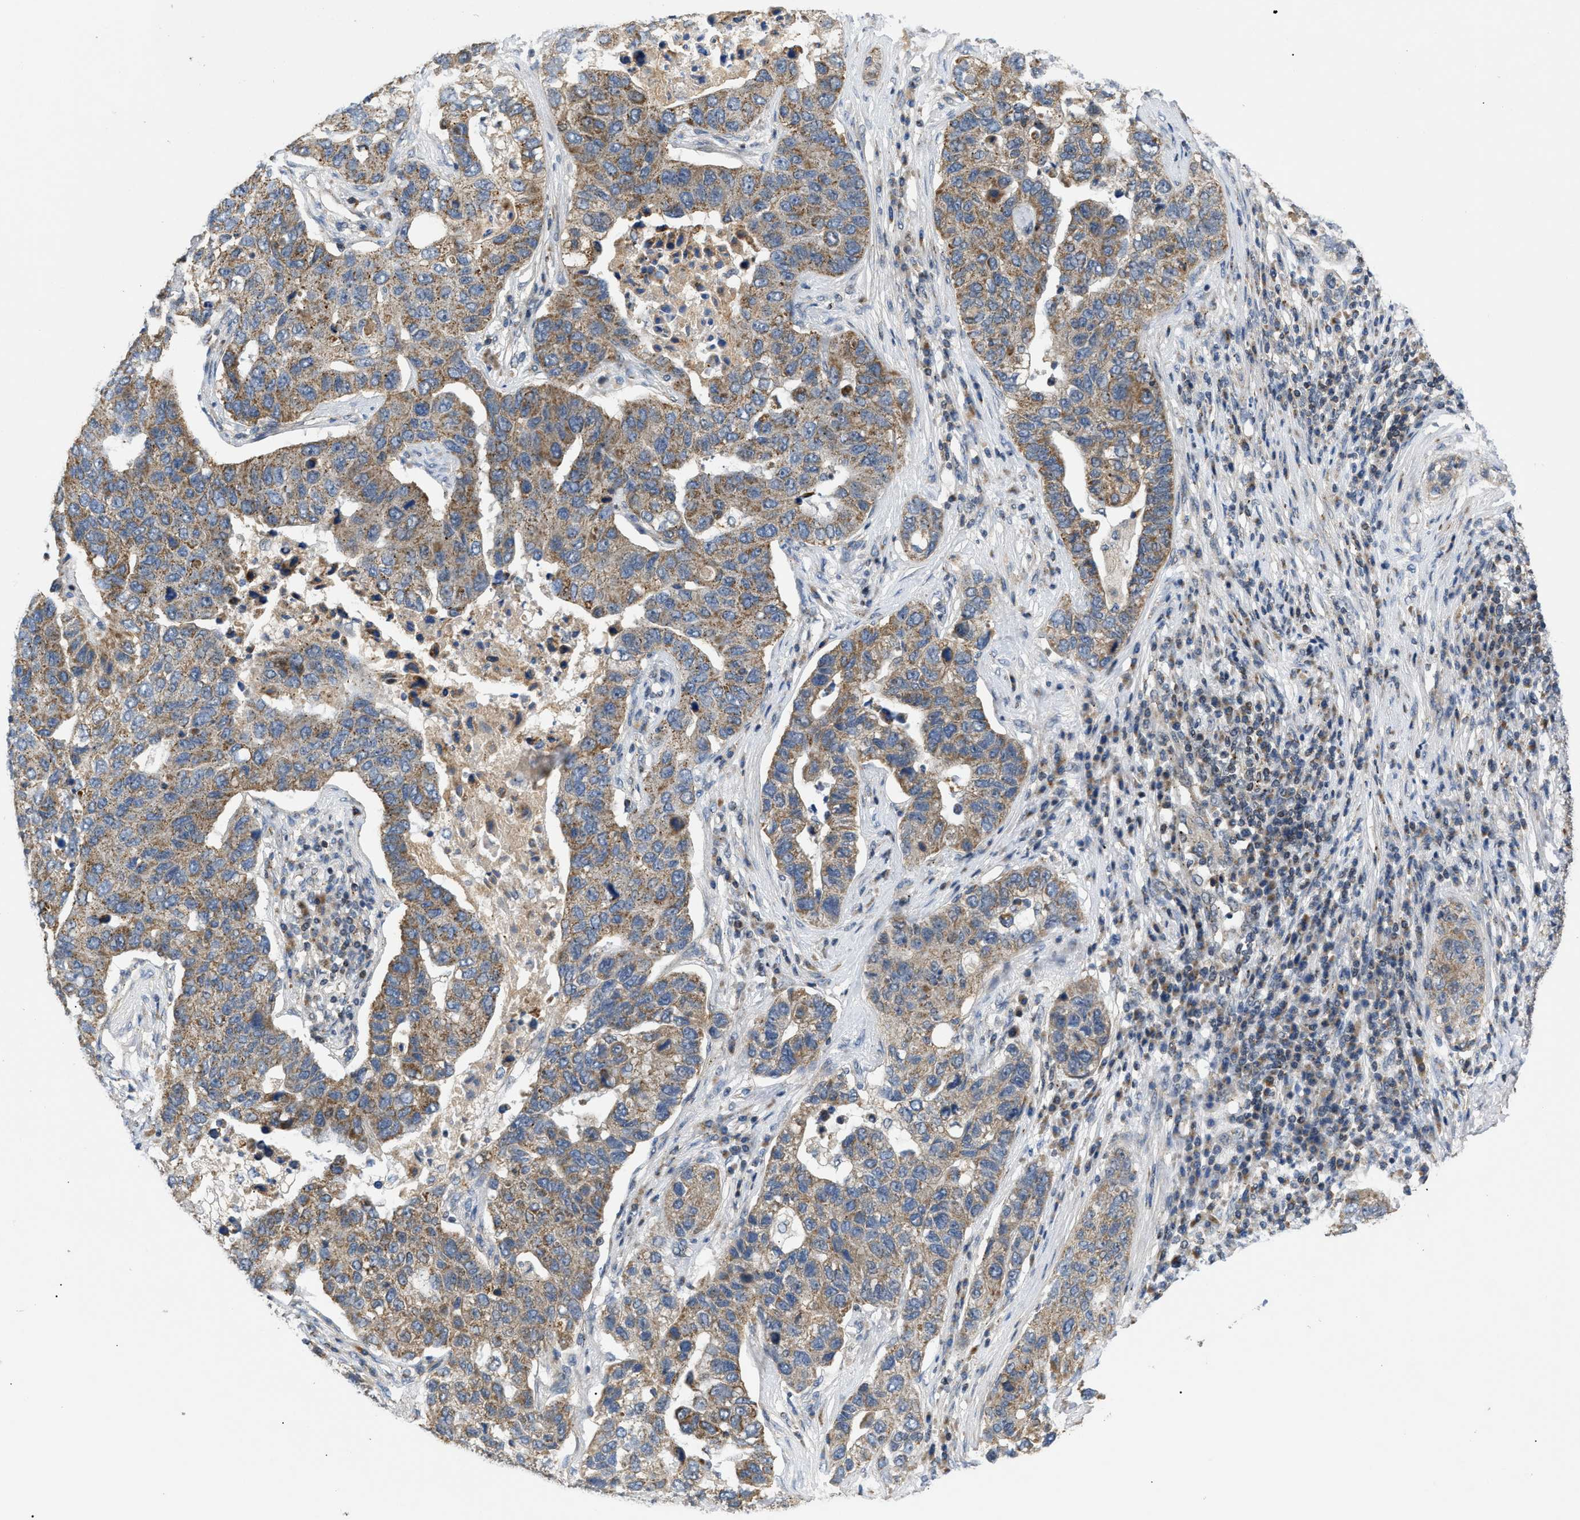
{"staining": {"intensity": "moderate", "quantity": ">75%", "location": "cytoplasmic/membranous"}, "tissue": "pancreatic cancer", "cell_type": "Tumor cells", "image_type": "cancer", "snomed": [{"axis": "morphology", "description": "Adenocarcinoma, NOS"}, {"axis": "topography", "description": "Pancreas"}], "caption": "An image showing moderate cytoplasmic/membranous staining in approximately >75% of tumor cells in adenocarcinoma (pancreatic), as visualized by brown immunohistochemical staining.", "gene": "ZBTB11", "patient": {"sex": "female", "age": 61}}